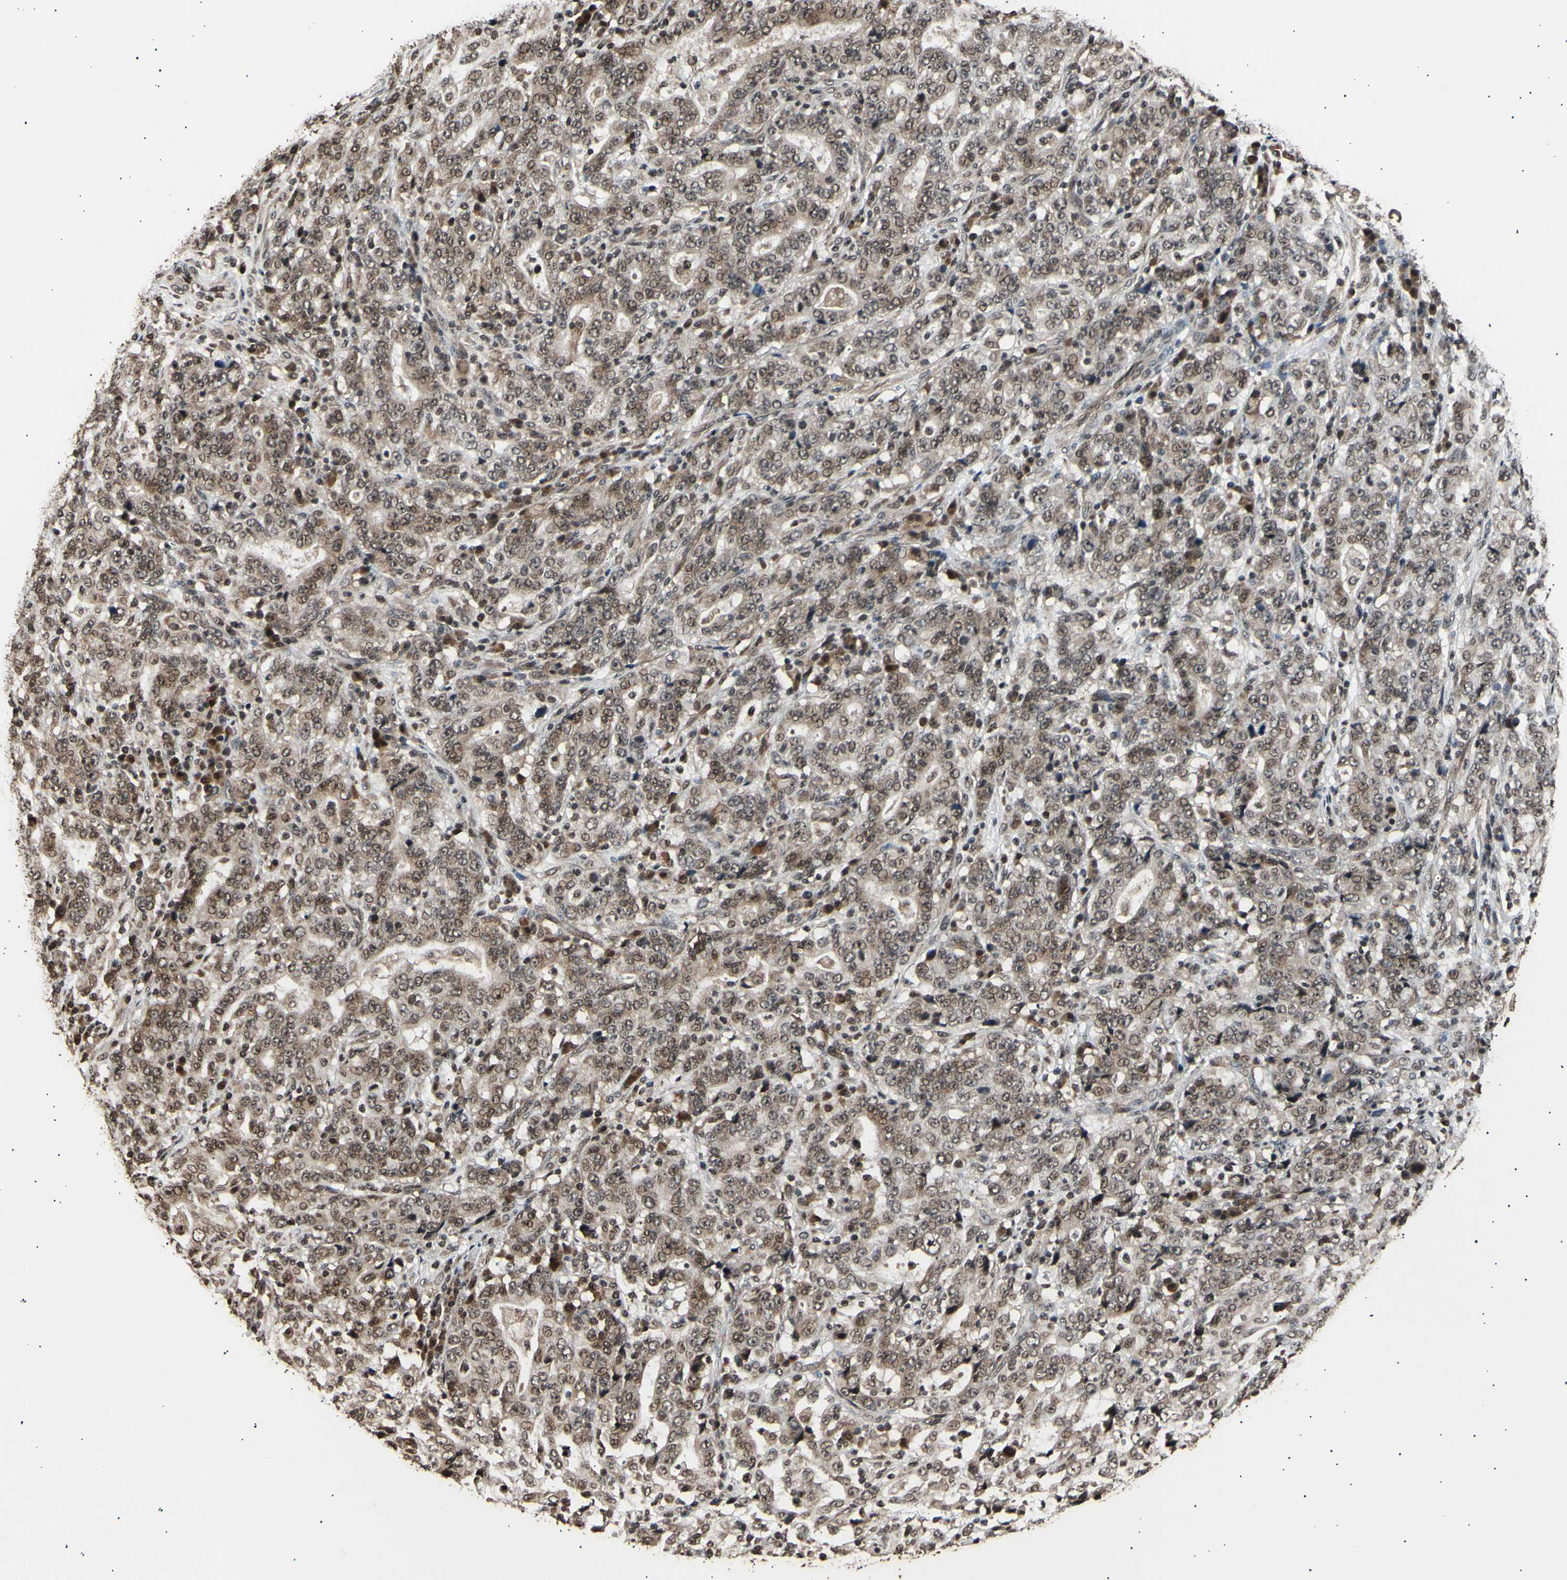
{"staining": {"intensity": "moderate", "quantity": ">75%", "location": "cytoplasmic/membranous,nuclear"}, "tissue": "stomach cancer", "cell_type": "Tumor cells", "image_type": "cancer", "snomed": [{"axis": "morphology", "description": "Normal tissue, NOS"}, {"axis": "morphology", "description": "Adenocarcinoma, NOS"}, {"axis": "topography", "description": "Stomach, upper"}, {"axis": "topography", "description": "Stomach"}], "caption": "Protein positivity by IHC displays moderate cytoplasmic/membranous and nuclear staining in about >75% of tumor cells in stomach adenocarcinoma.", "gene": "ANAPC7", "patient": {"sex": "male", "age": 59}}